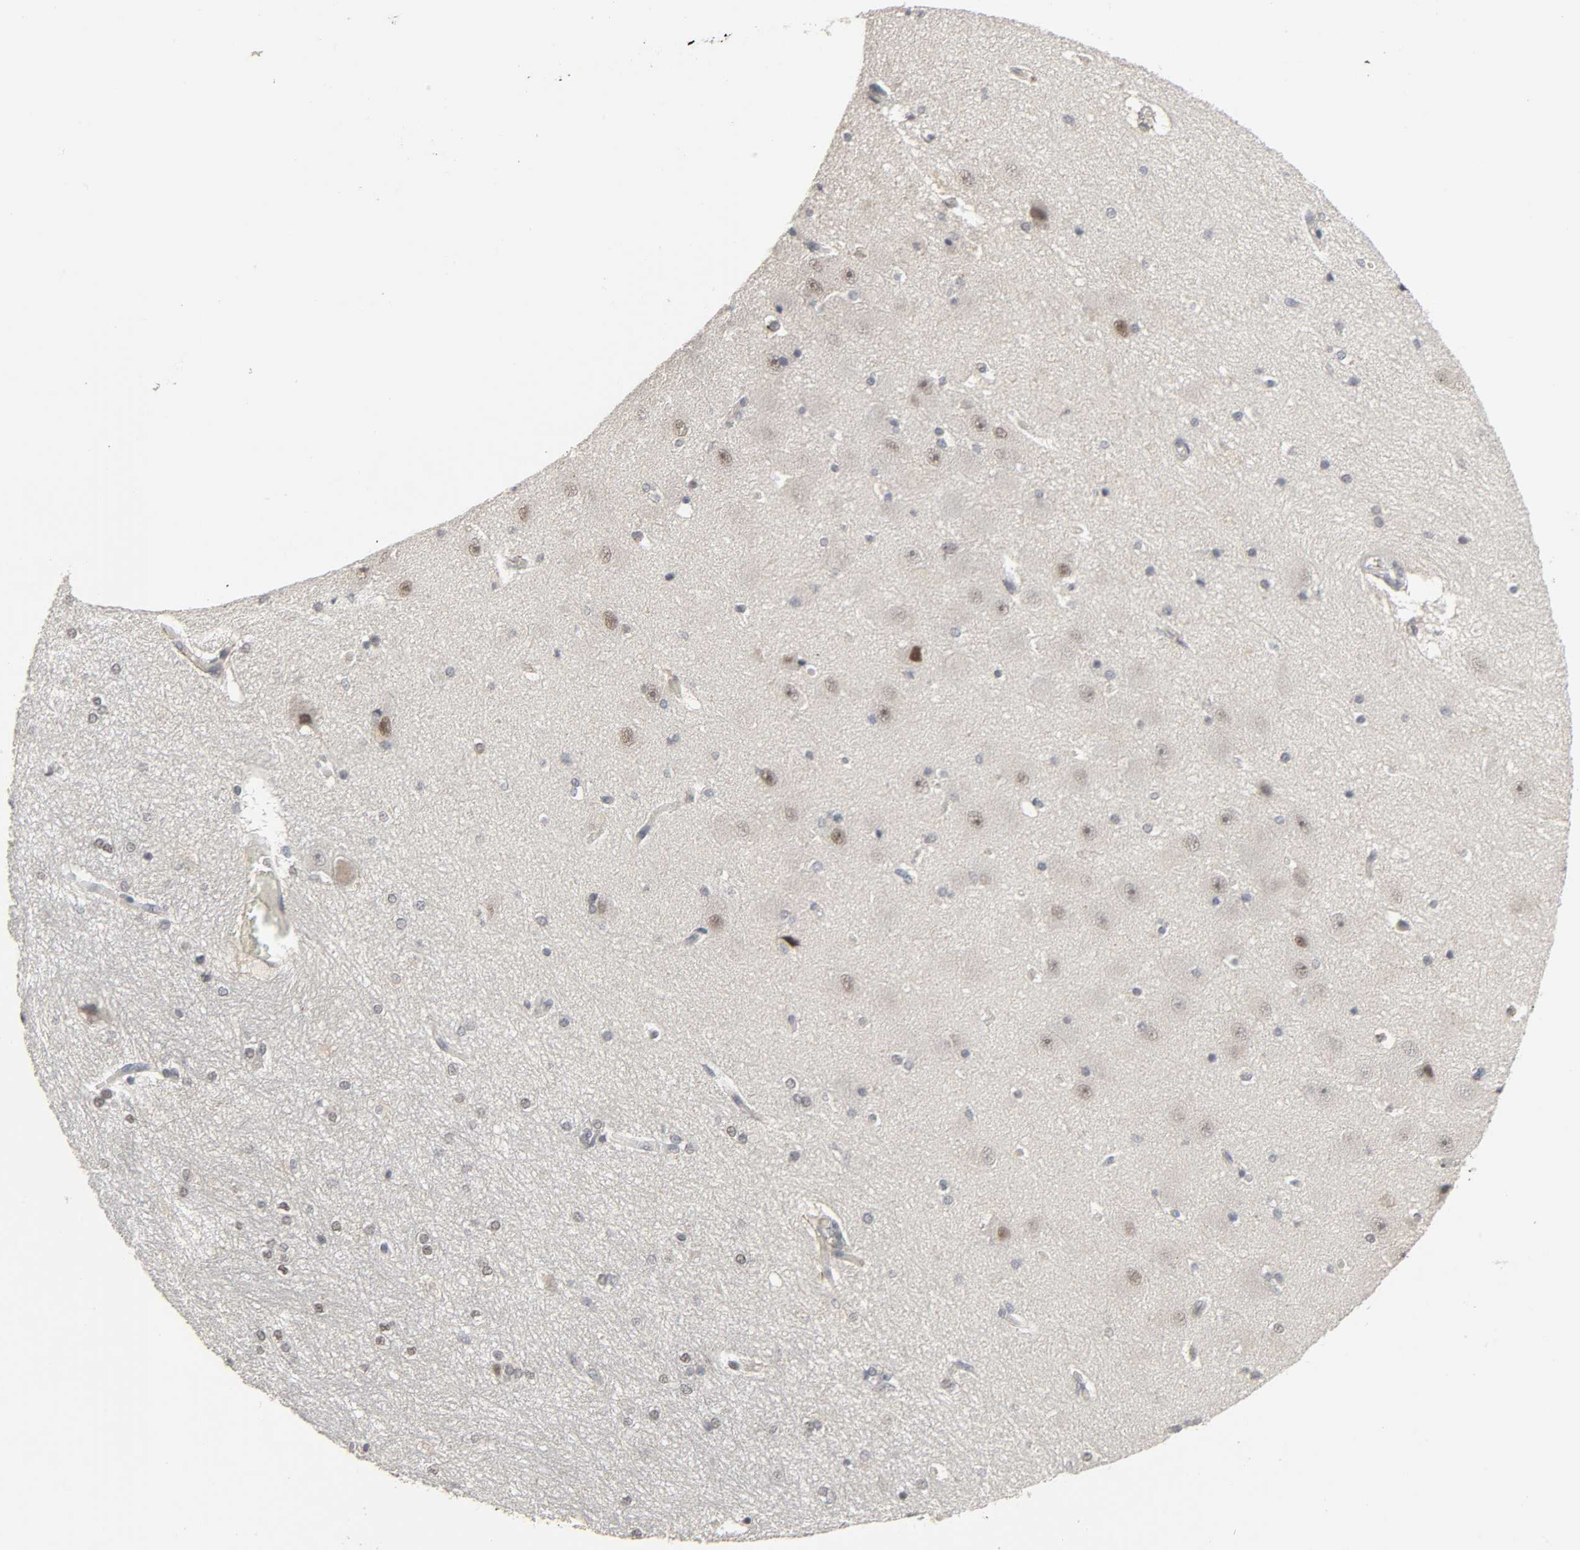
{"staining": {"intensity": "negative", "quantity": "none", "location": "none"}, "tissue": "hippocampus", "cell_type": "Glial cells", "image_type": "normal", "snomed": [{"axis": "morphology", "description": "Normal tissue, NOS"}, {"axis": "topography", "description": "Hippocampus"}], "caption": "The histopathology image reveals no significant positivity in glial cells of hippocampus.", "gene": "ZNF222", "patient": {"sex": "female", "age": 19}}